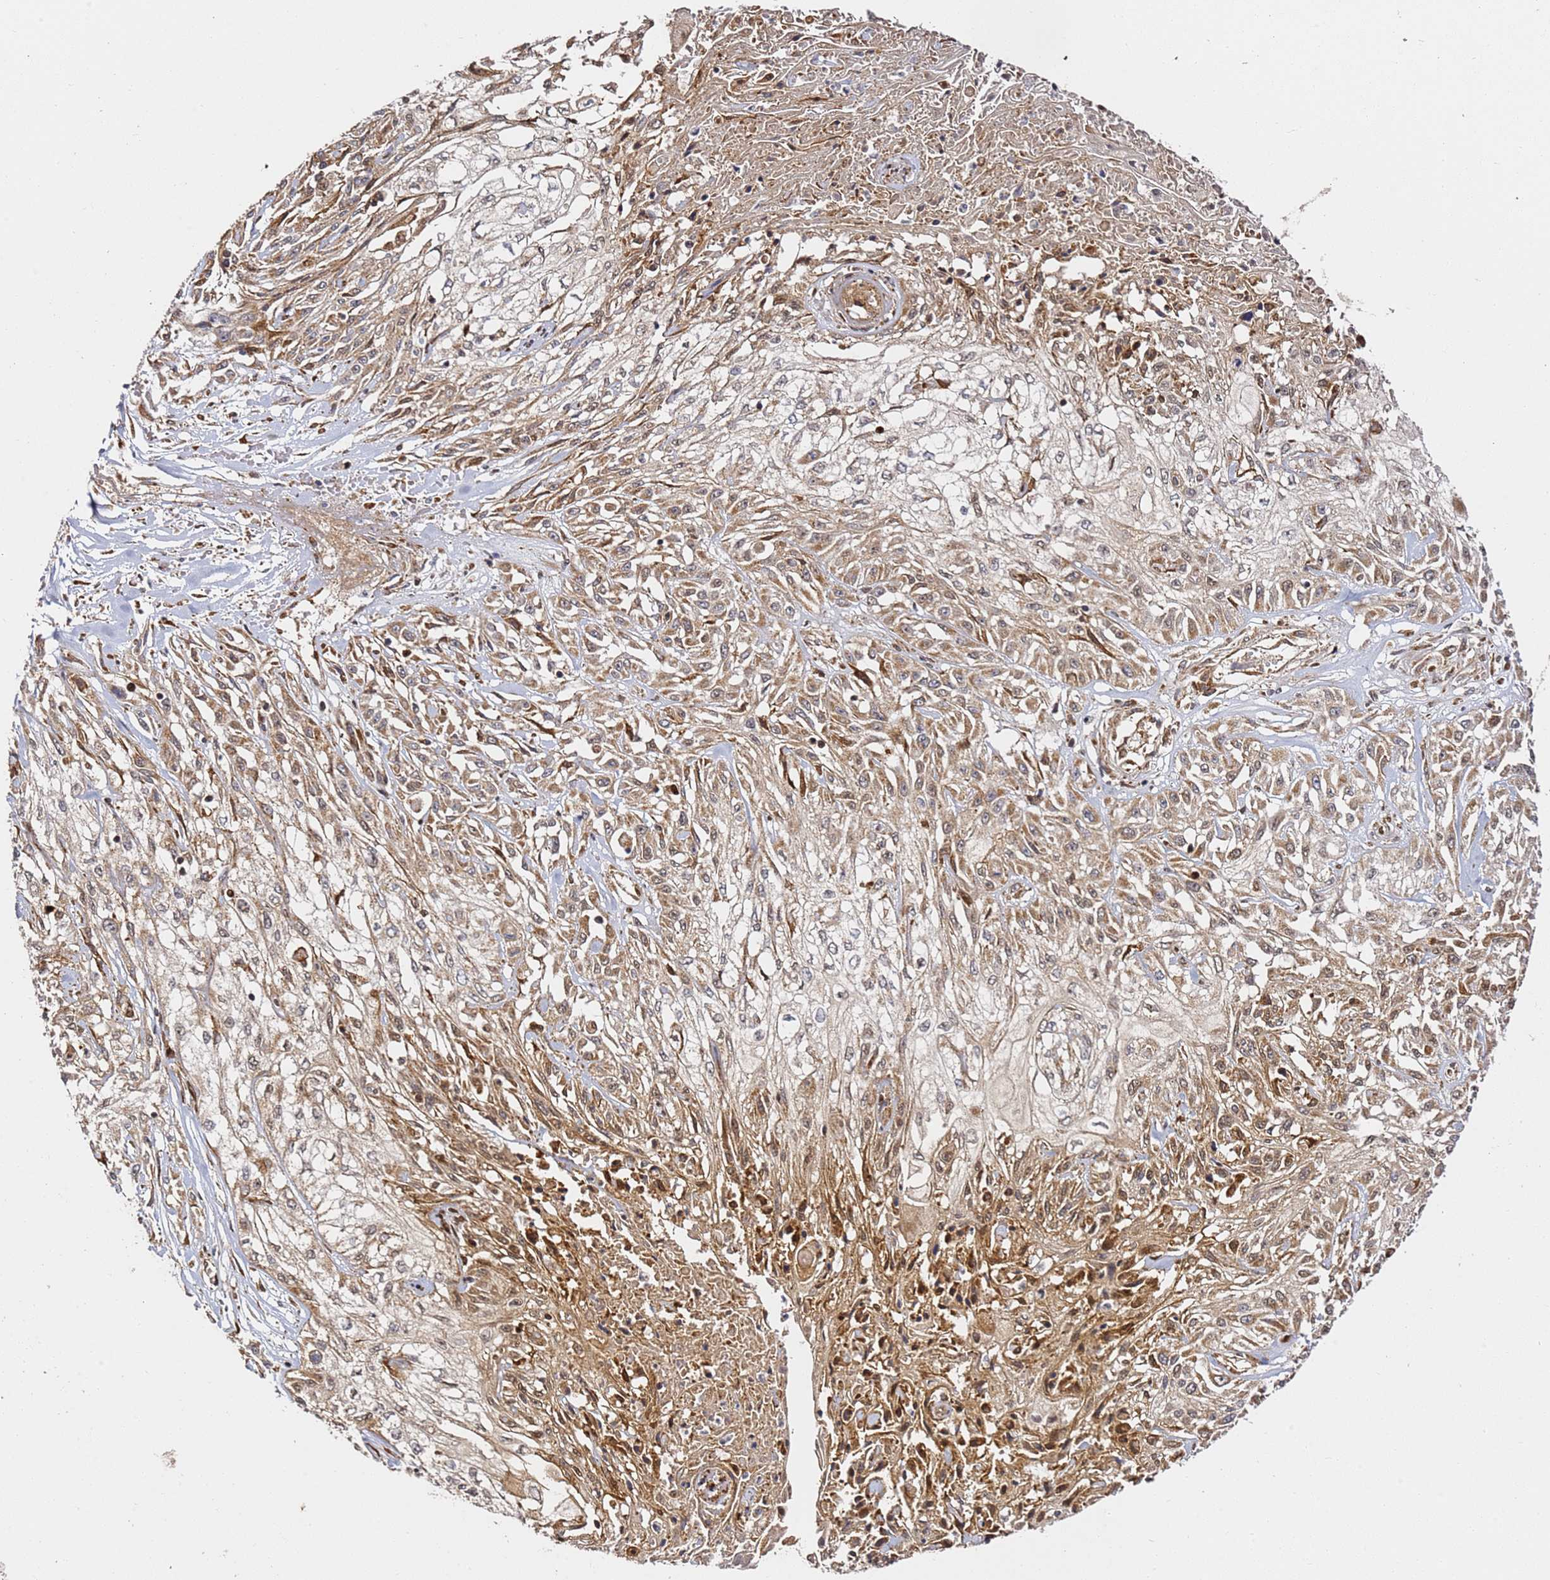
{"staining": {"intensity": "moderate", "quantity": ">75%", "location": "cytoplasmic/membranous,nuclear"}, "tissue": "skin cancer", "cell_type": "Tumor cells", "image_type": "cancer", "snomed": [{"axis": "morphology", "description": "Squamous cell carcinoma, NOS"}, {"axis": "morphology", "description": "Squamous cell carcinoma, metastatic, NOS"}, {"axis": "topography", "description": "Skin"}, {"axis": "topography", "description": "Lymph node"}], "caption": "Human metastatic squamous cell carcinoma (skin) stained with a protein marker displays moderate staining in tumor cells.", "gene": "SMOX", "patient": {"sex": "male", "age": 75}}